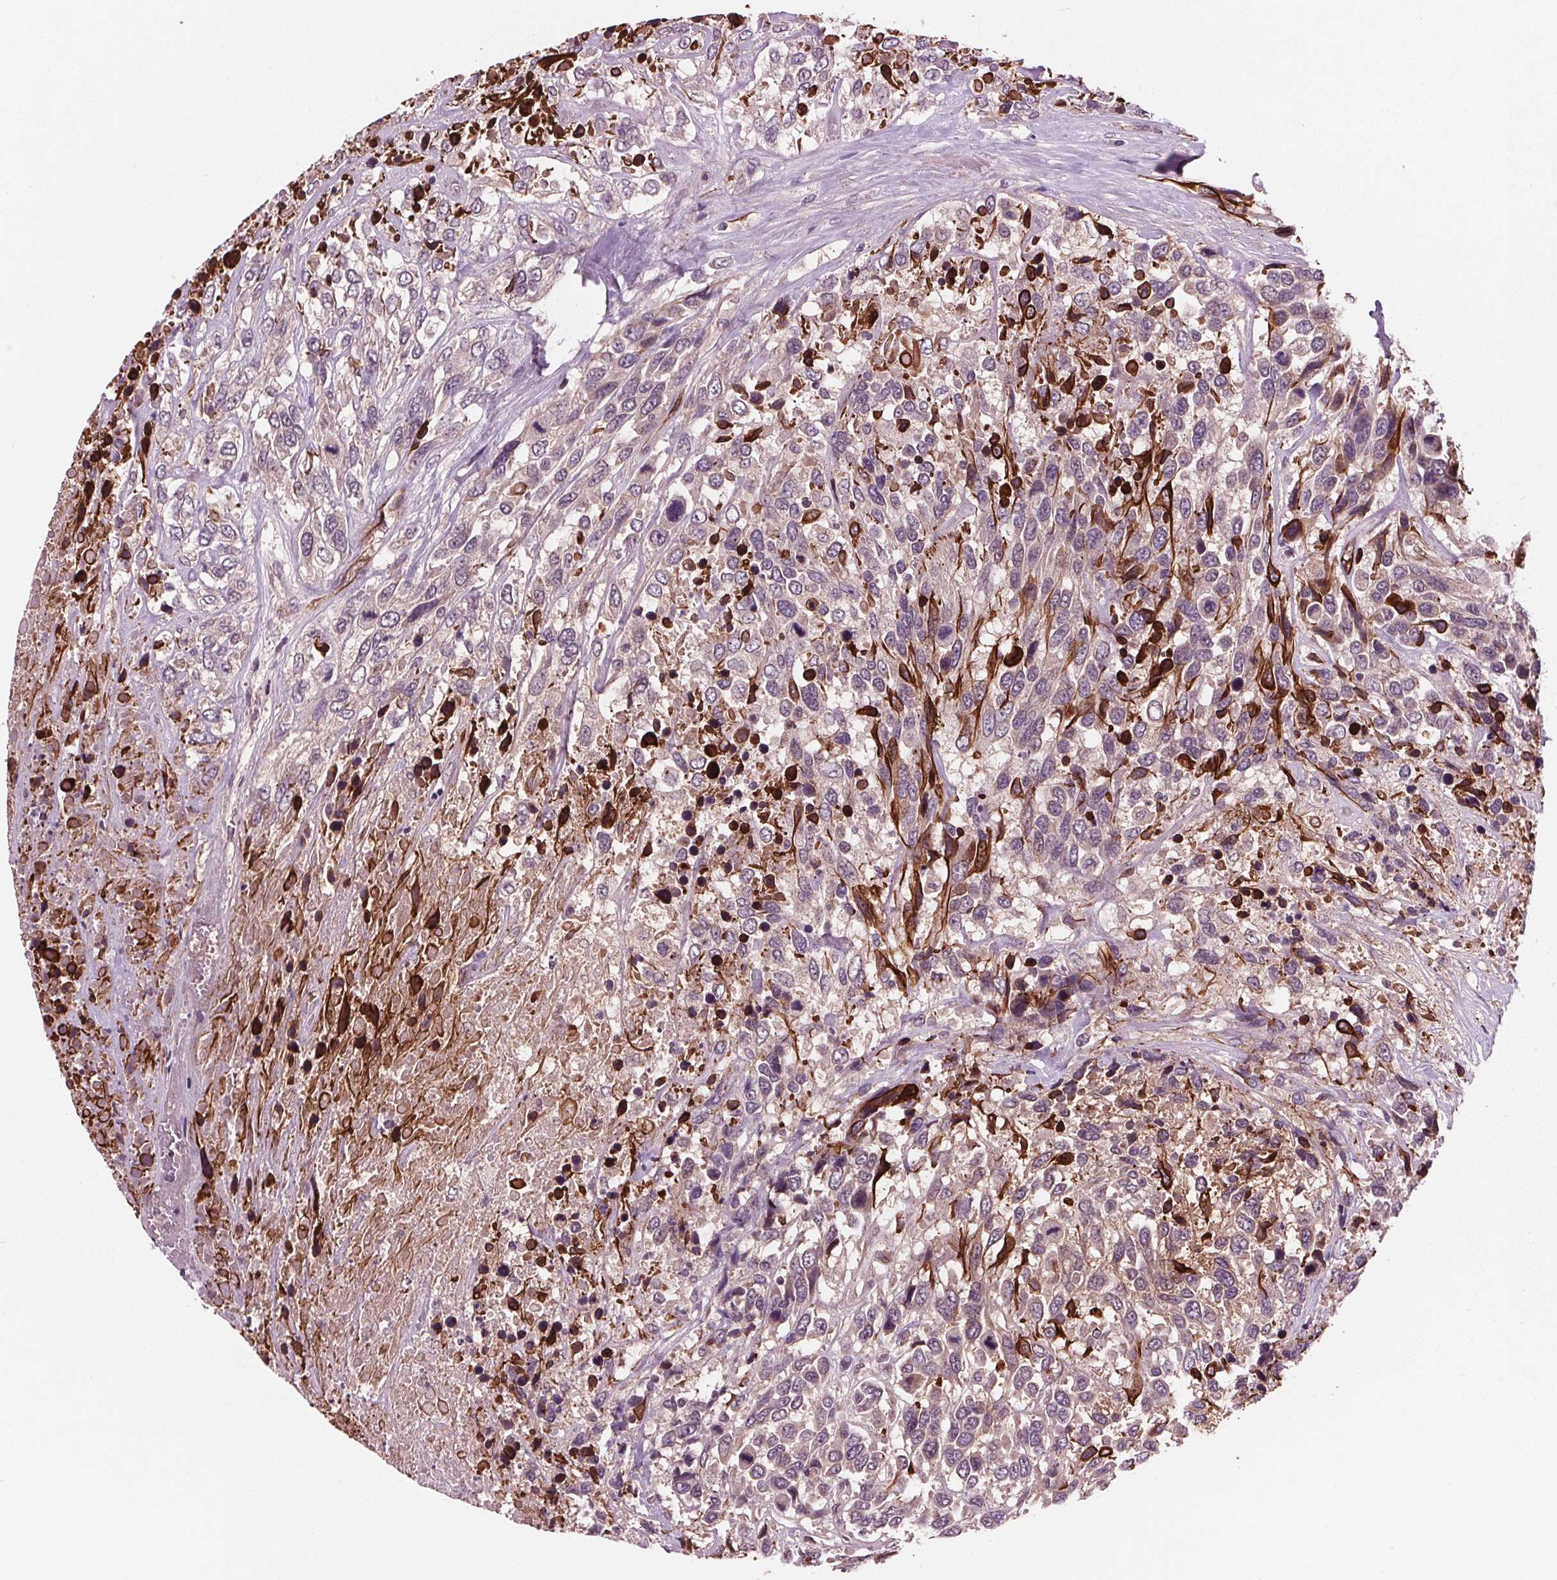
{"staining": {"intensity": "strong", "quantity": "<25%", "location": "cytoplasmic/membranous"}, "tissue": "urothelial cancer", "cell_type": "Tumor cells", "image_type": "cancer", "snomed": [{"axis": "morphology", "description": "Urothelial carcinoma, High grade"}, {"axis": "topography", "description": "Urinary bladder"}], "caption": "Urothelial carcinoma (high-grade) stained for a protein reveals strong cytoplasmic/membranous positivity in tumor cells.", "gene": "MAPK8", "patient": {"sex": "female", "age": 70}}